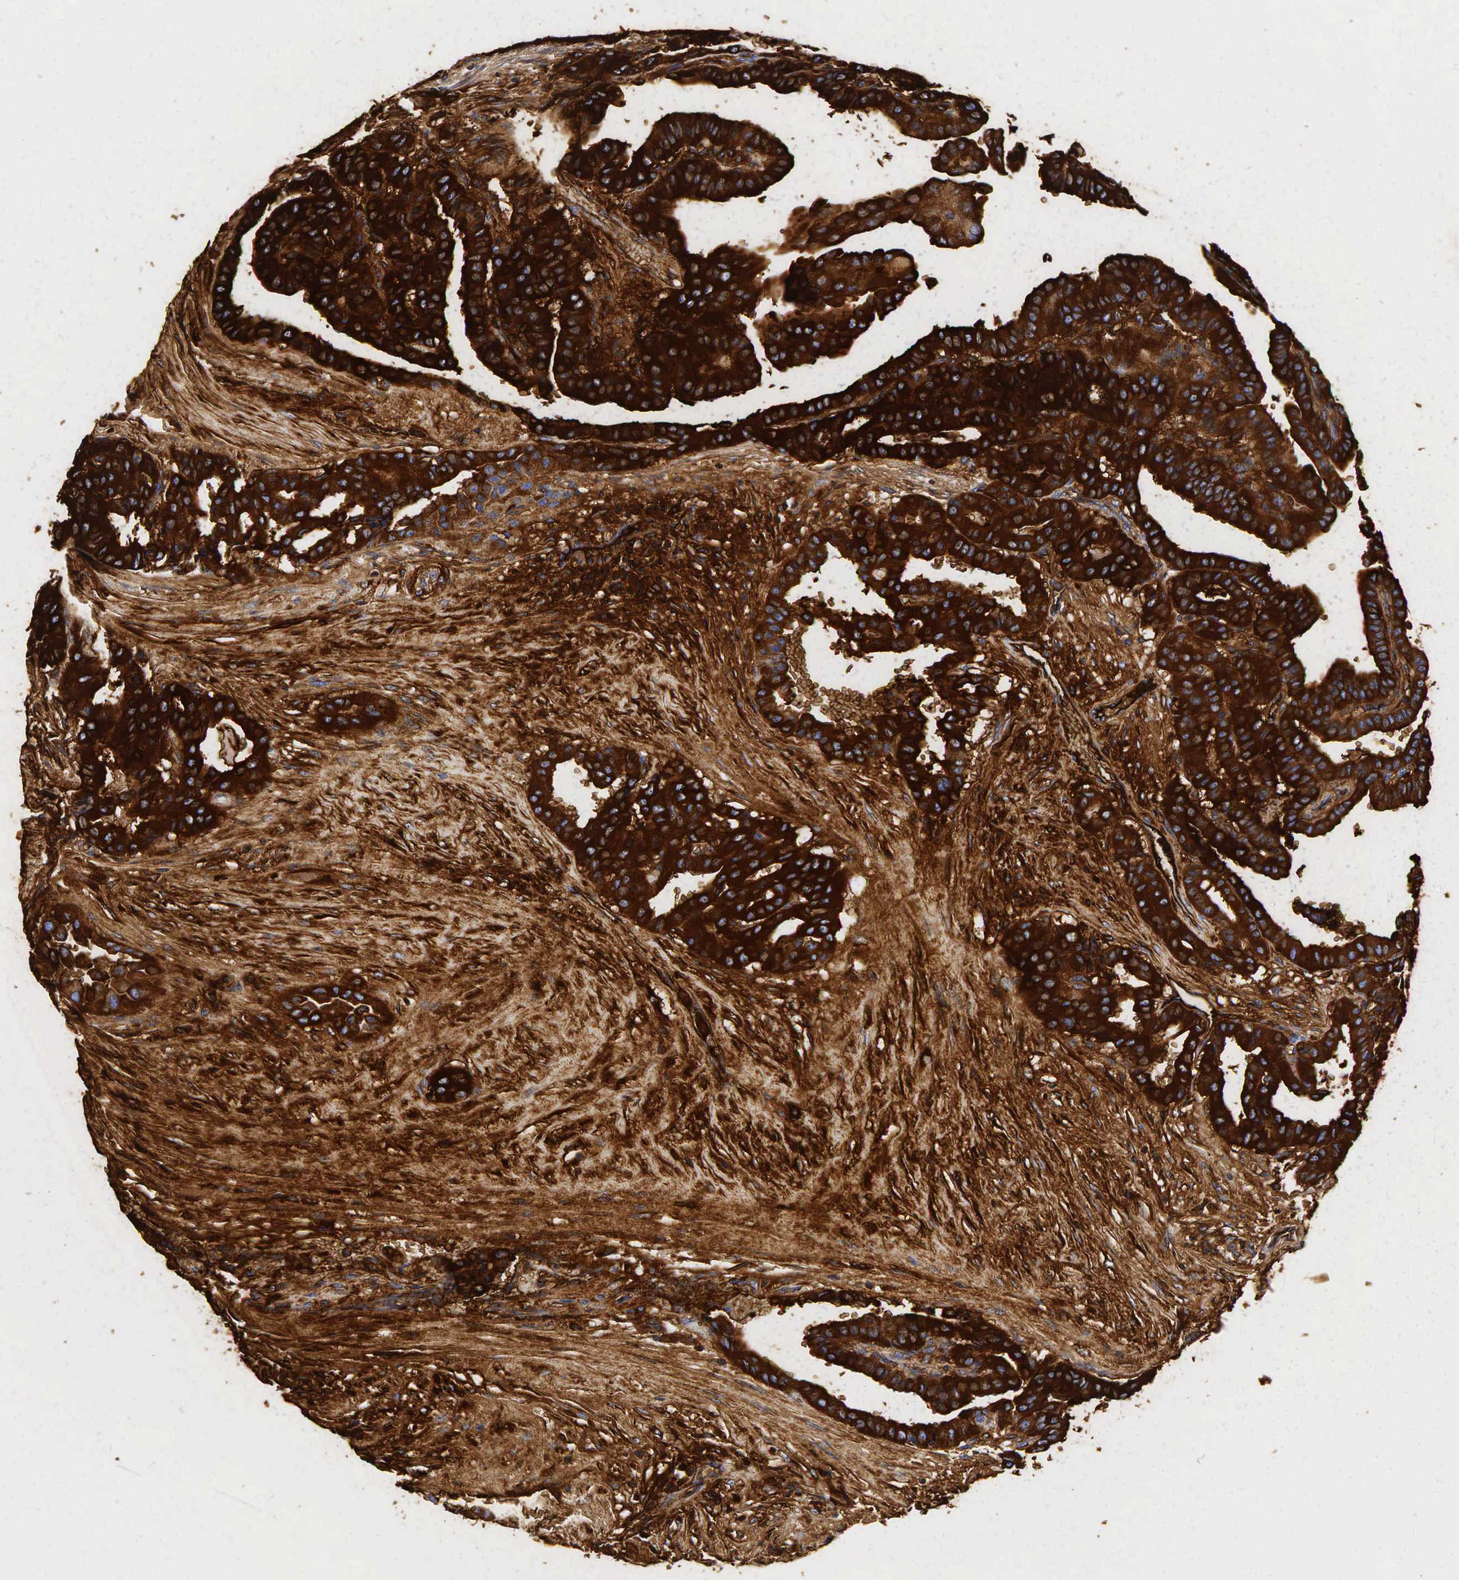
{"staining": {"intensity": "strong", "quantity": ">75%", "location": "cytoplasmic/membranous"}, "tissue": "thyroid cancer", "cell_type": "Tumor cells", "image_type": "cancer", "snomed": [{"axis": "morphology", "description": "Papillary adenocarcinoma, NOS"}, {"axis": "topography", "description": "Thyroid gland"}], "caption": "Protein staining displays strong cytoplasmic/membranous staining in approximately >75% of tumor cells in papillary adenocarcinoma (thyroid). Immunohistochemistry stains the protein in brown and the nuclei are stained blue.", "gene": "TG", "patient": {"sex": "male", "age": 87}}